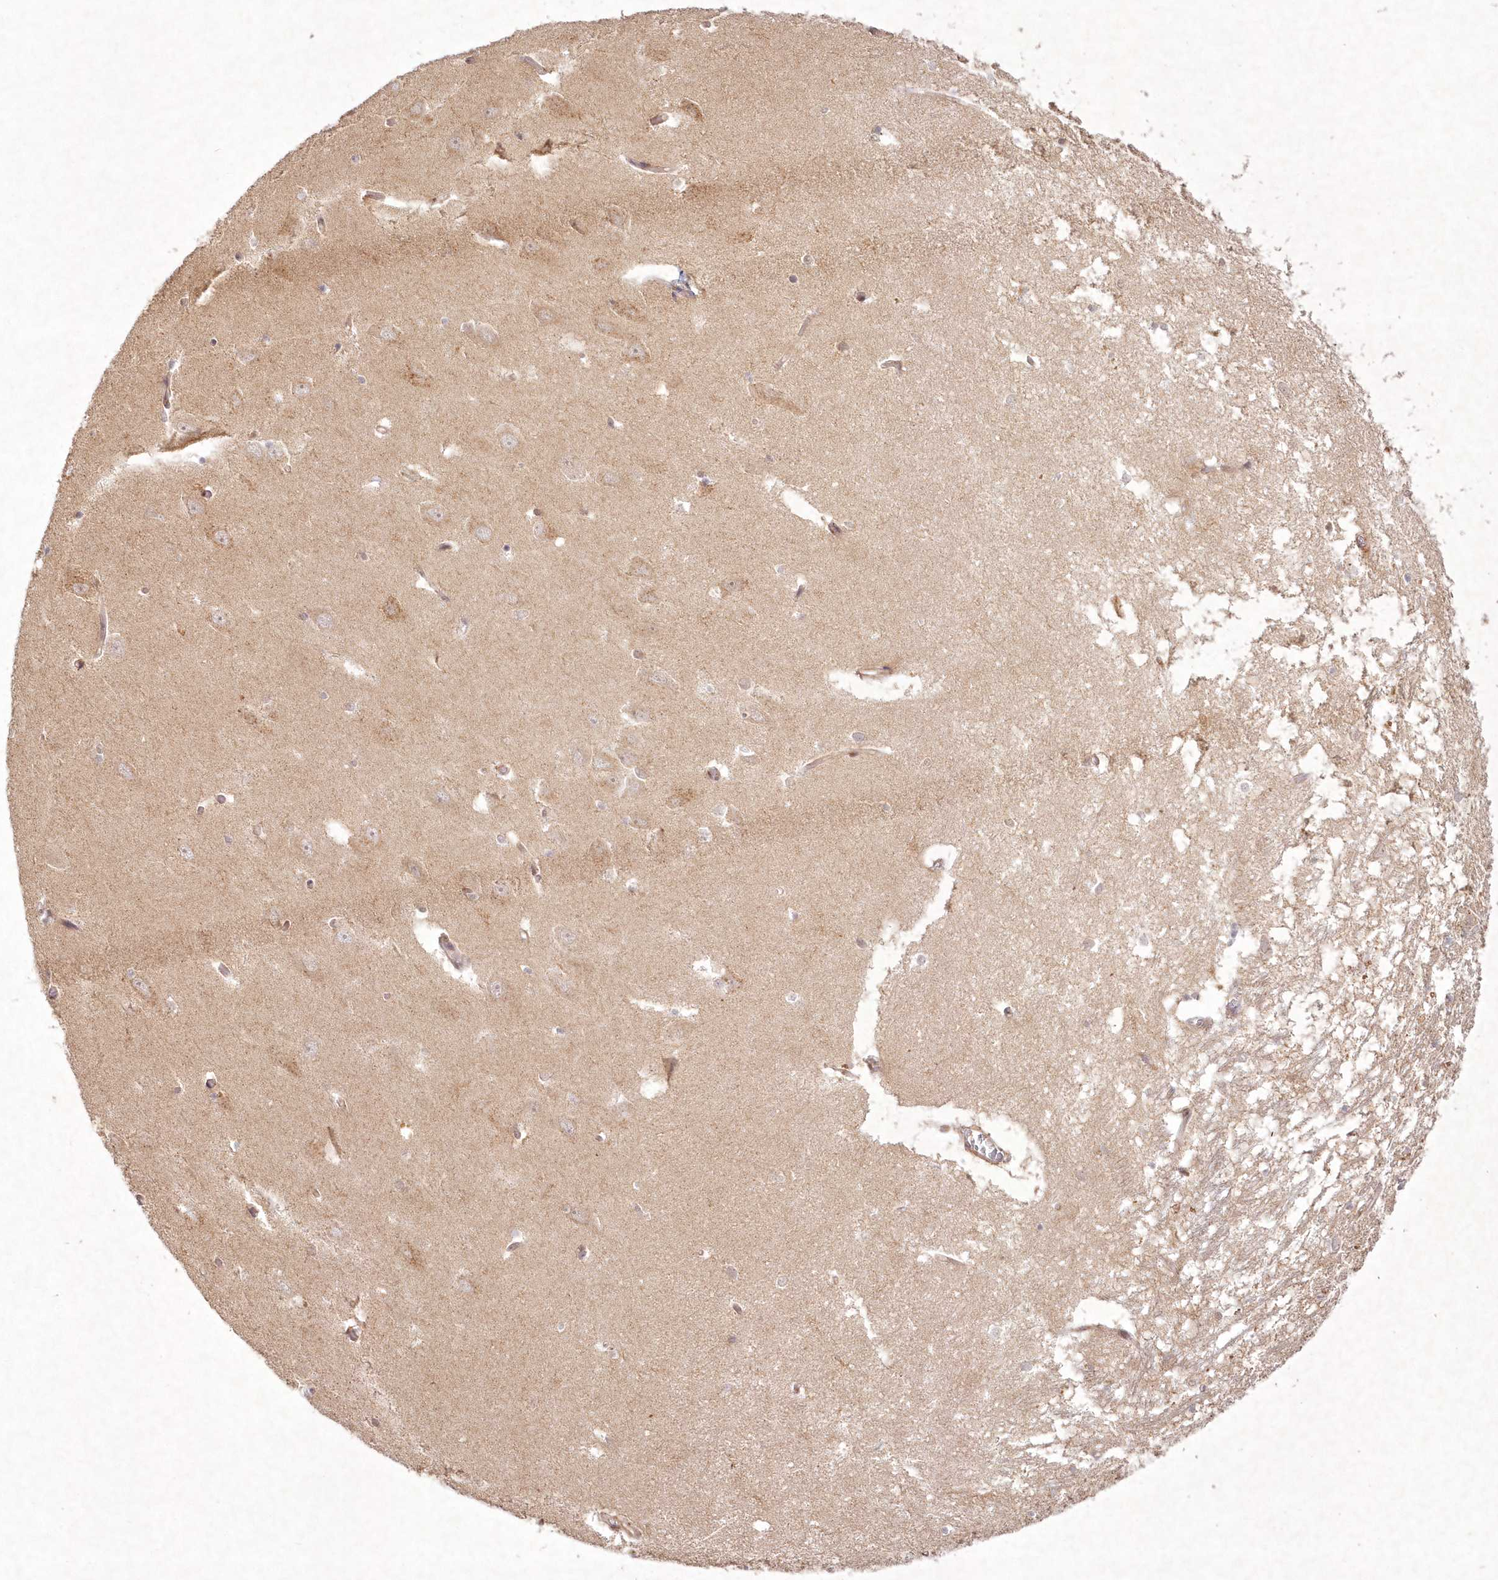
{"staining": {"intensity": "weak", "quantity": "25%-75%", "location": "cytoplasmic/membranous"}, "tissue": "hippocampus", "cell_type": "Glial cells", "image_type": "normal", "snomed": [{"axis": "morphology", "description": "Normal tissue, NOS"}, {"axis": "topography", "description": "Hippocampus"}], "caption": "High-magnification brightfield microscopy of normal hippocampus stained with DAB (3,3'-diaminobenzidine) (brown) and counterstained with hematoxylin (blue). glial cells exhibit weak cytoplasmic/membranous expression is appreciated in about25%-75% of cells.", "gene": "TOGARAM2", "patient": {"sex": "male", "age": 70}}